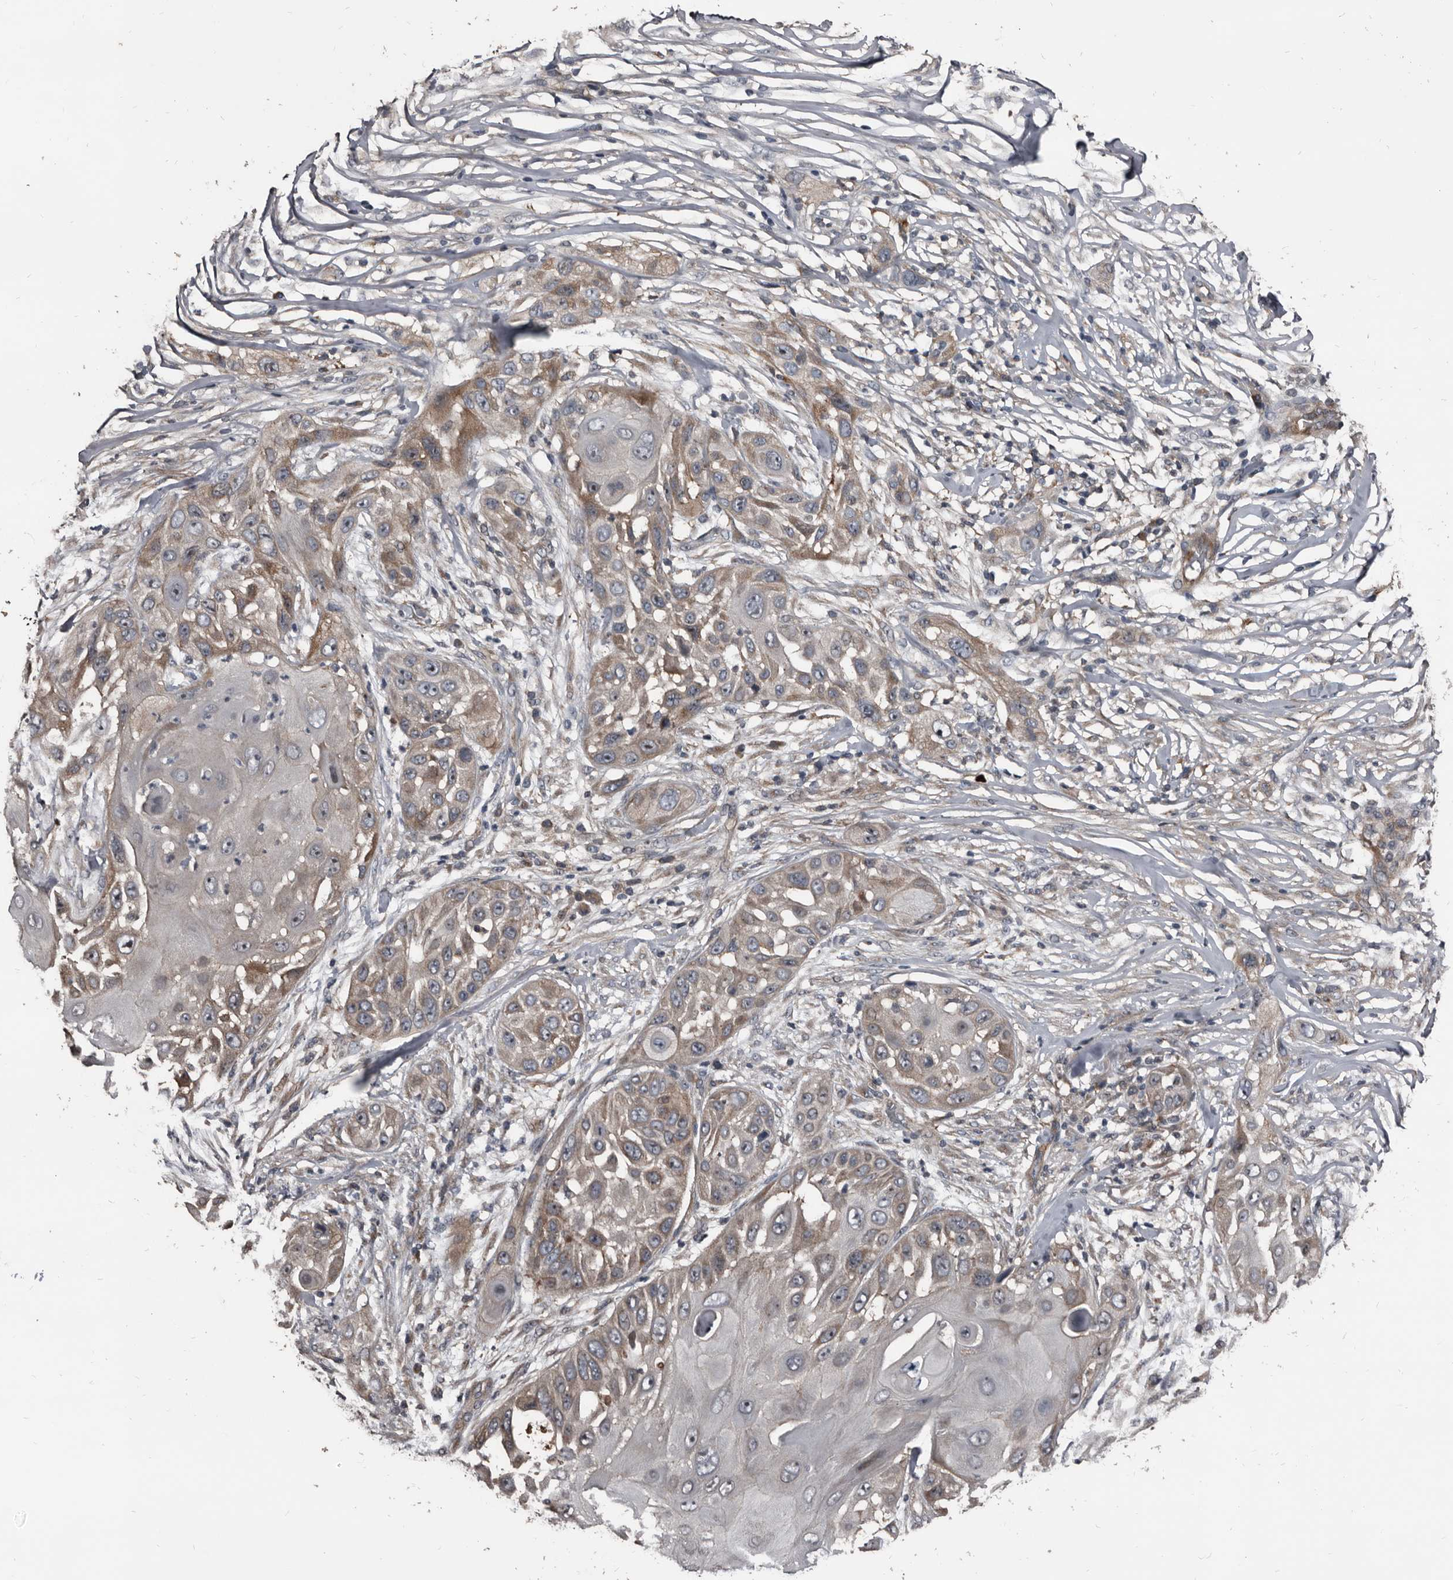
{"staining": {"intensity": "weak", "quantity": "25%-75%", "location": "cytoplasmic/membranous"}, "tissue": "skin cancer", "cell_type": "Tumor cells", "image_type": "cancer", "snomed": [{"axis": "morphology", "description": "Squamous cell carcinoma, NOS"}, {"axis": "topography", "description": "Skin"}], "caption": "DAB (3,3'-diaminobenzidine) immunohistochemical staining of human skin cancer demonstrates weak cytoplasmic/membranous protein staining in approximately 25%-75% of tumor cells.", "gene": "DHPS", "patient": {"sex": "female", "age": 44}}